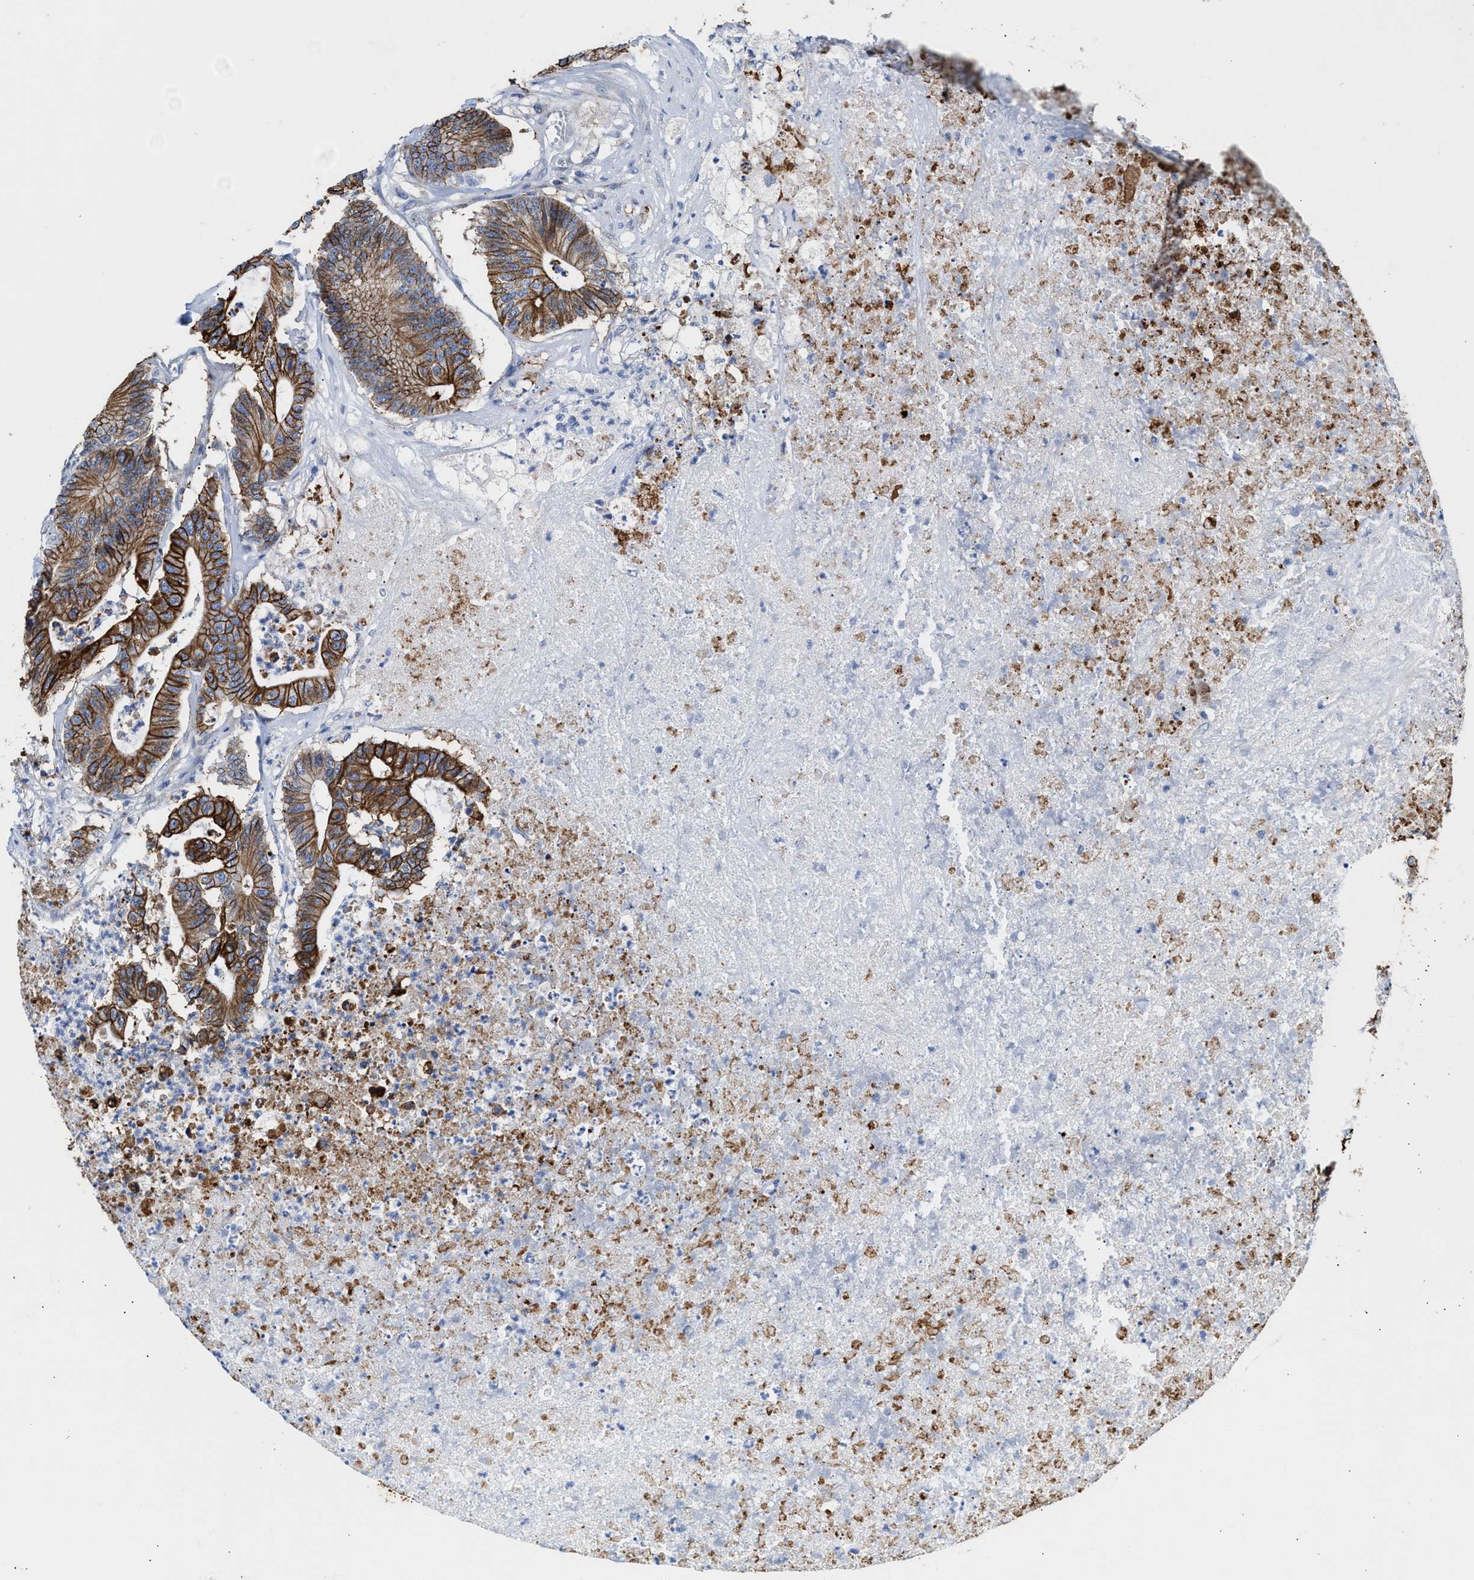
{"staining": {"intensity": "strong", "quantity": ">75%", "location": "cytoplasmic/membranous"}, "tissue": "colorectal cancer", "cell_type": "Tumor cells", "image_type": "cancer", "snomed": [{"axis": "morphology", "description": "Adenocarcinoma, NOS"}, {"axis": "topography", "description": "Colon"}], "caption": "Tumor cells reveal high levels of strong cytoplasmic/membranous staining in approximately >75% of cells in human colorectal cancer (adenocarcinoma). (DAB (3,3'-diaminobenzidine) = brown stain, brightfield microscopy at high magnification).", "gene": "JAG1", "patient": {"sex": "female", "age": 84}}